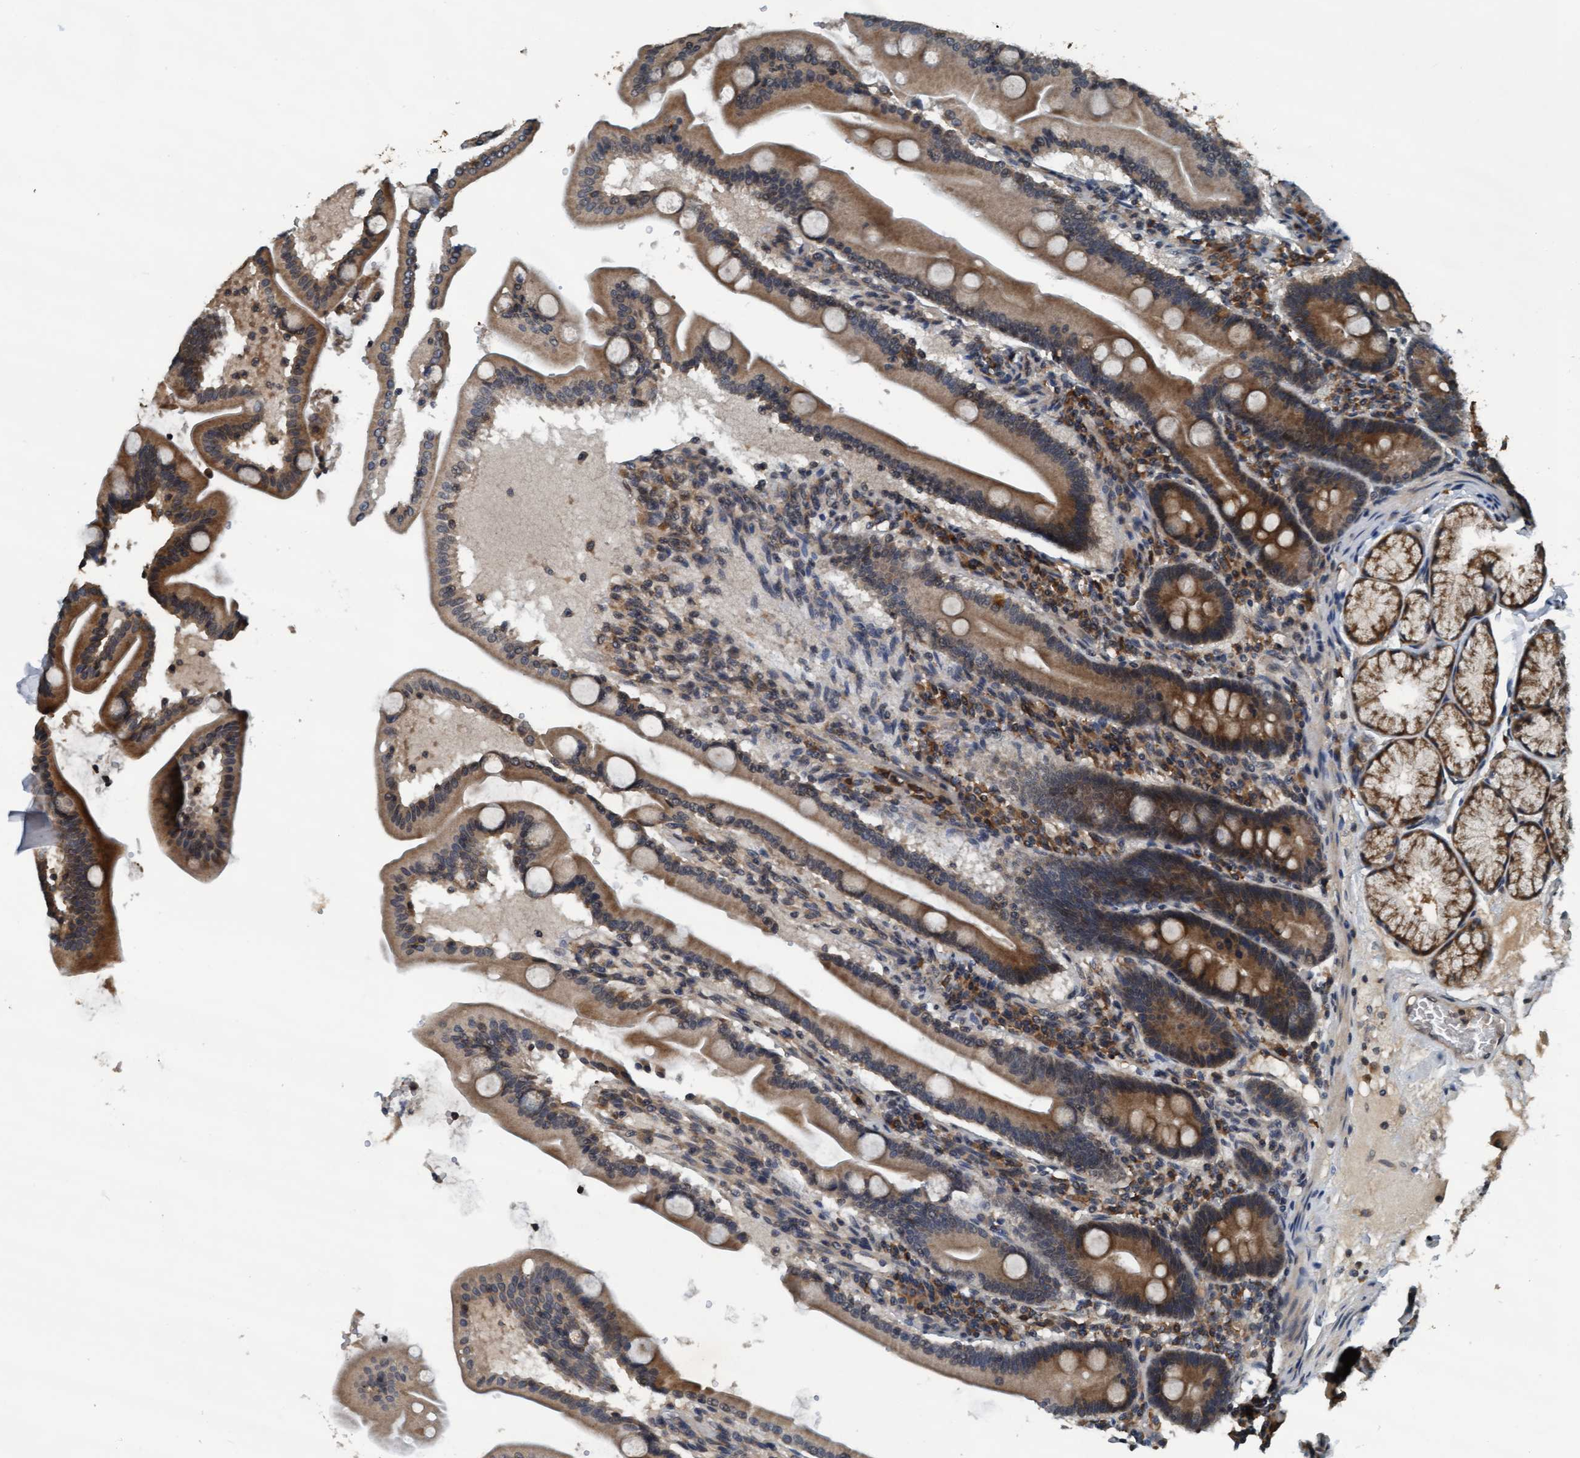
{"staining": {"intensity": "strong", "quantity": ">75%", "location": "cytoplasmic/membranous"}, "tissue": "duodenum", "cell_type": "Glandular cells", "image_type": "normal", "snomed": [{"axis": "morphology", "description": "Normal tissue, NOS"}, {"axis": "topography", "description": "Duodenum"}], "caption": "Immunohistochemistry of benign human duodenum shows high levels of strong cytoplasmic/membranous expression in about >75% of glandular cells. The protein of interest is stained brown, and the nuclei are stained in blue (DAB (3,3'-diaminobenzidine) IHC with brightfield microscopy, high magnification).", "gene": "WASF1", "patient": {"sex": "male", "age": 54}}